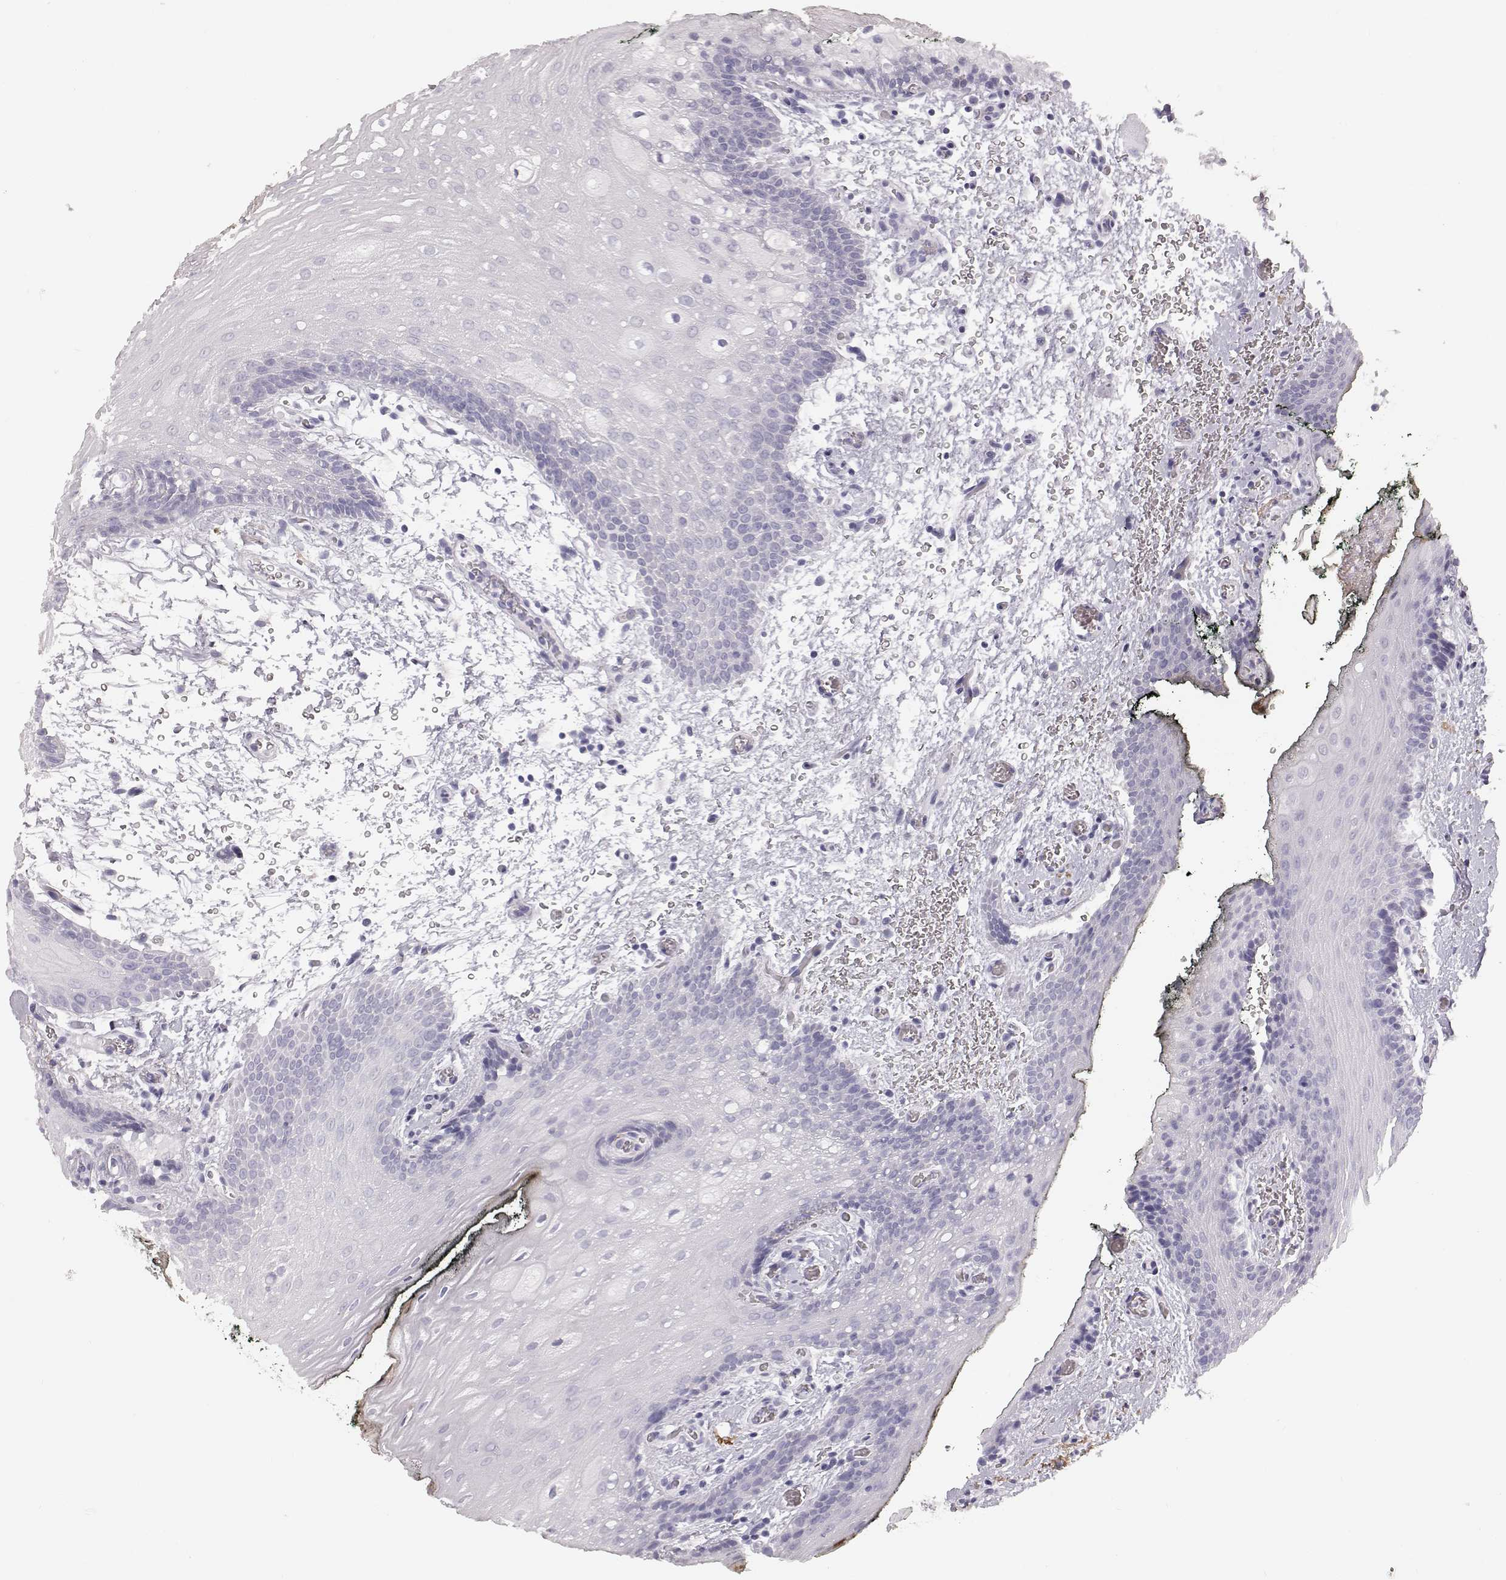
{"staining": {"intensity": "negative", "quantity": "none", "location": "none"}, "tissue": "oral mucosa", "cell_type": "Squamous epithelial cells", "image_type": "normal", "snomed": [{"axis": "morphology", "description": "Normal tissue, NOS"}, {"axis": "topography", "description": "Oral tissue"}, {"axis": "topography", "description": "Head-Neck"}], "caption": "Squamous epithelial cells show no significant protein expression in unremarkable oral mucosa. Nuclei are stained in blue.", "gene": "KRTAP16", "patient": {"sex": "male", "age": 65}}